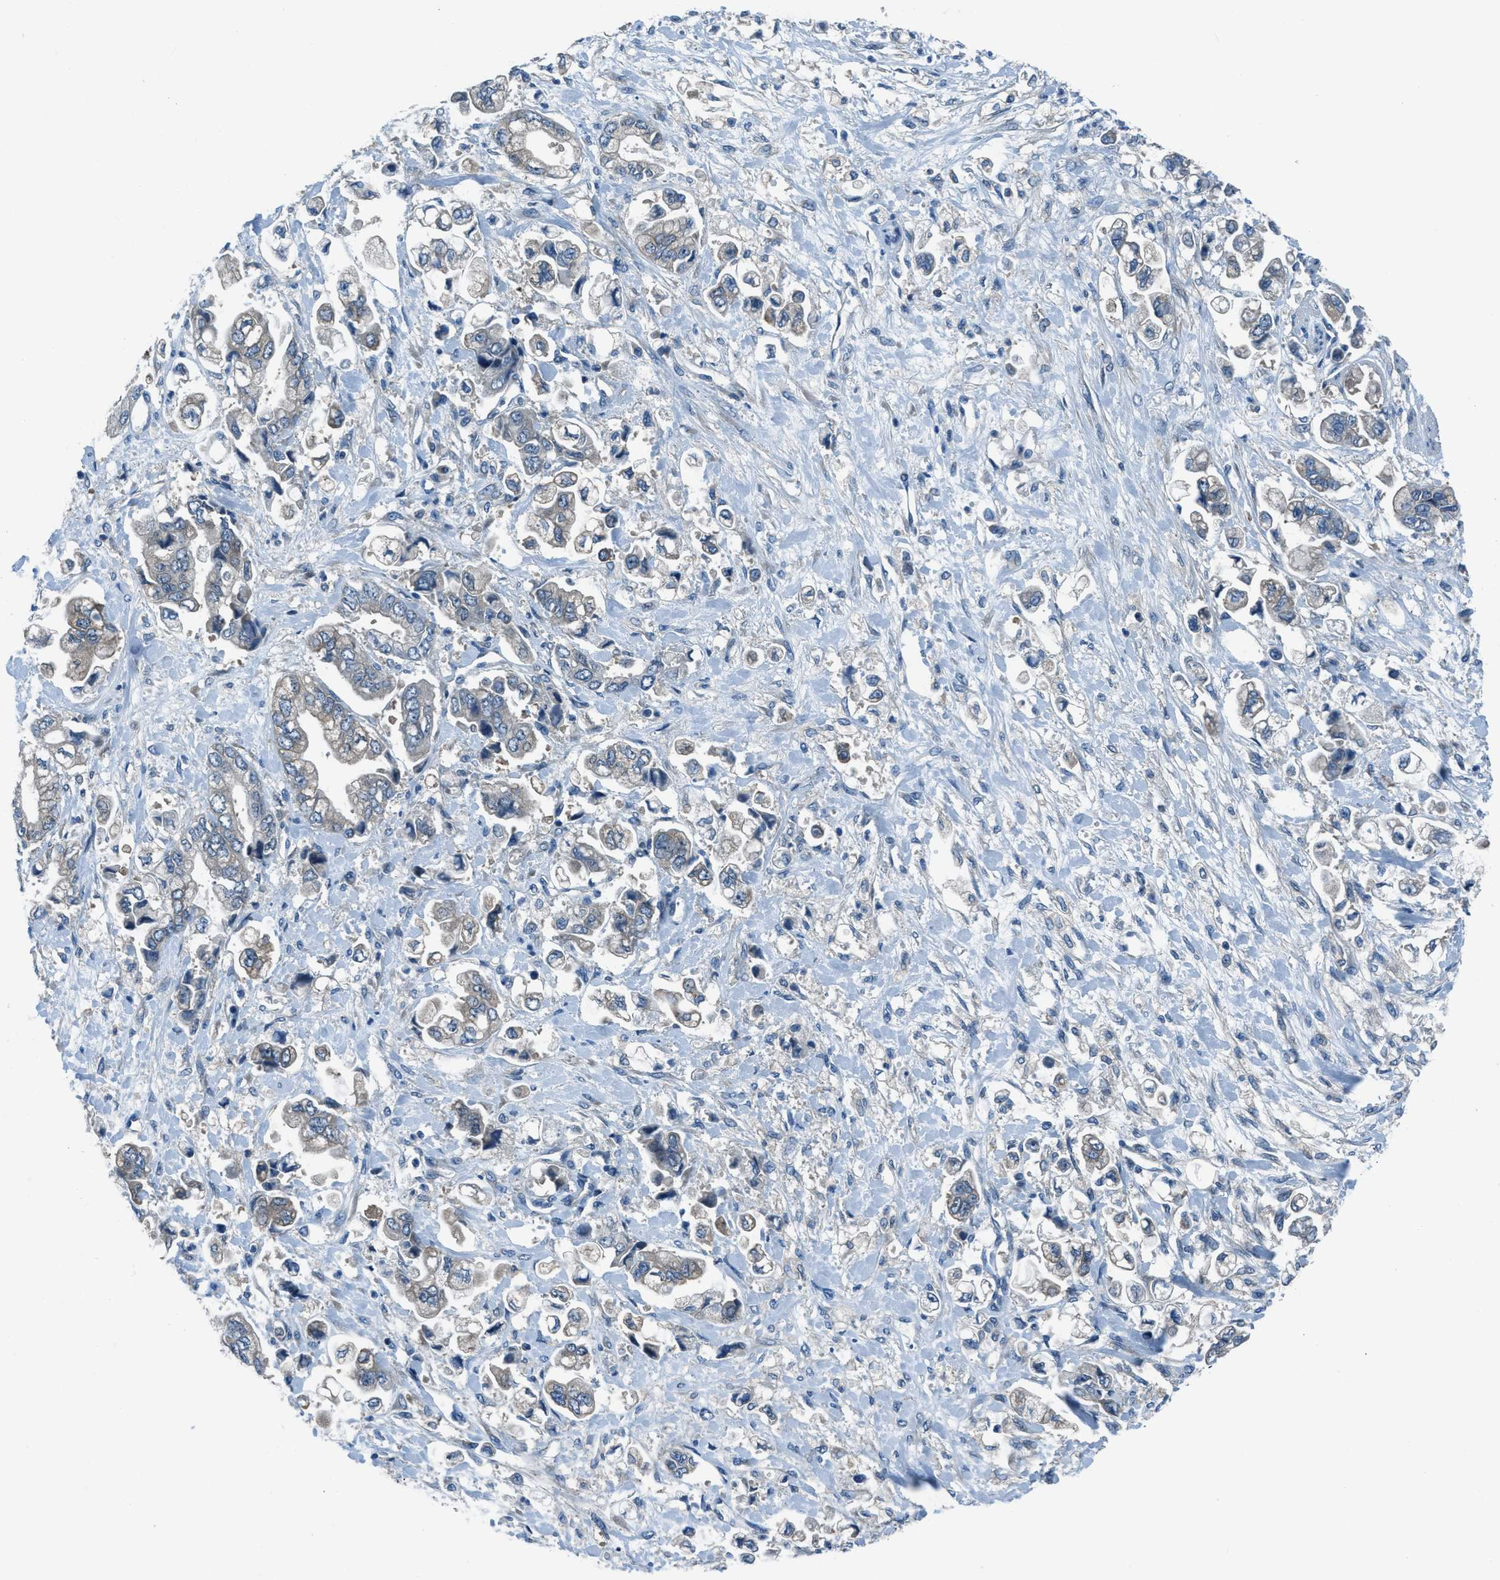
{"staining": {"intensity": "moderate", "quantity": "25%-75%", "location": "cytoplasmic/membranous"}, "tissue": "stomach cancer", "cell_type": "Tumor cells", "image_type": "cancer", "snomed": [{"axis": "morphology", "description": "Normal tissue, NOS"}, {"axis": "morphology", "description": "Adenocarcinoma, NOS"}, {"axis": "topography", "description": "Stomach"}], "caption": "Immunohistochemistry (IHC) staining of stomach cancer, which reveals medium levels of moderate cytoplasmic/membranous staining in about 25%-75% of tumor cells indicating moderate cytoplasmic/membranous protein staining. The staining was performed using DAB (brown) for protein detection and nuclei were counterstained in hematoxylin (blue).", "gene": "ARFGAP2", "patient": {"sex": "male", "age": 62}}